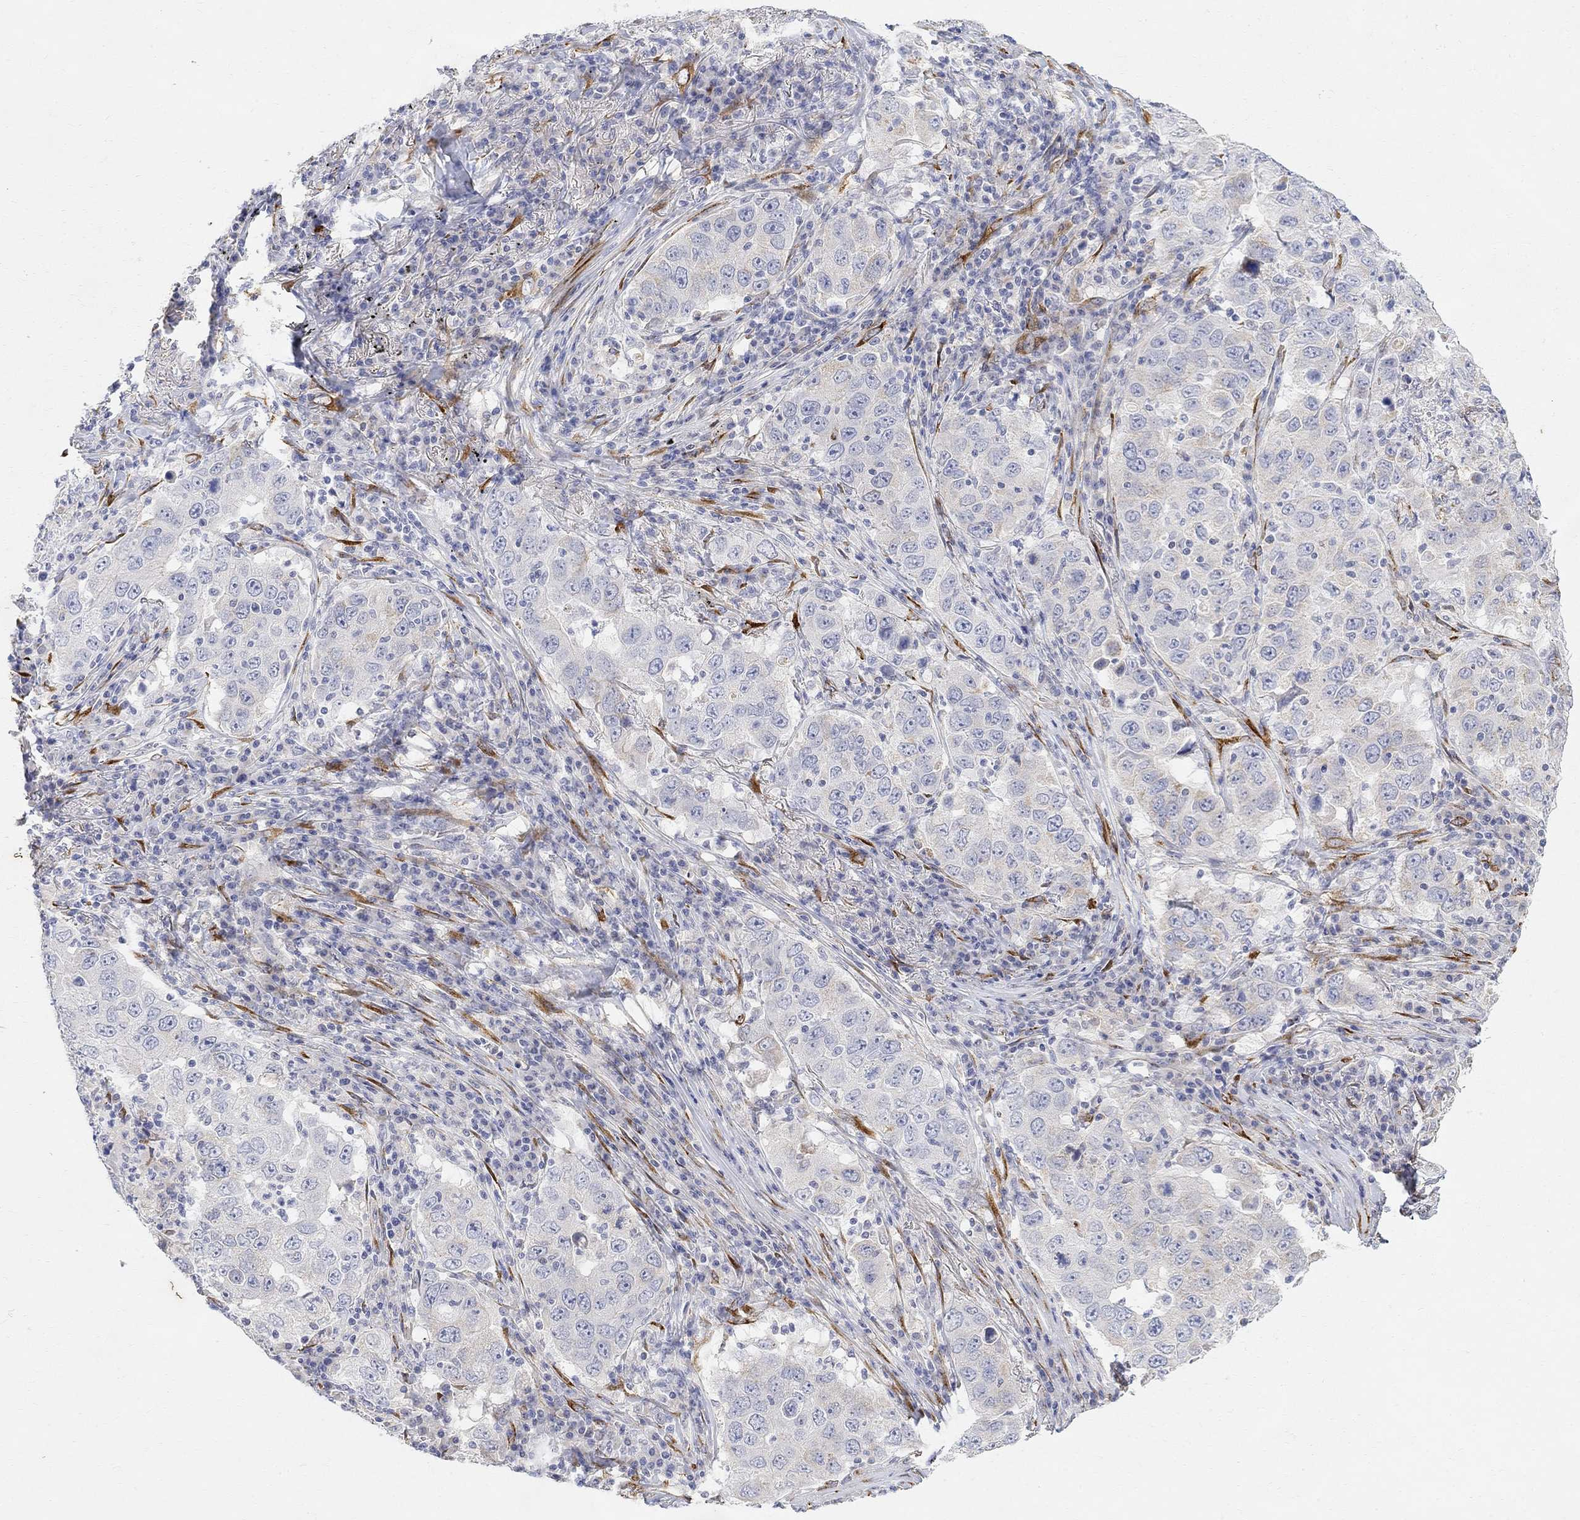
{"staining": {"intensity": "weak", "quantity": "<25%", "location": "cytoplasmic/membranous"}, "tissue": "lung cancer", "cell_type": "Tumor cells", "image_type": "cancer", "snomed": [{"axis": "morphology", "description": "Adenocarcinoma, NOS"}, {"axis": "topography", "description": "Lung"}], "caption": "Immunohistochemistry (IHC) of human lung adenocarcinoma demonstrates no positivity in tumor cells. Nuclei are stained in blue.", "gene": "FNDC5", "patient": {"sex": "male", "age": 73}}